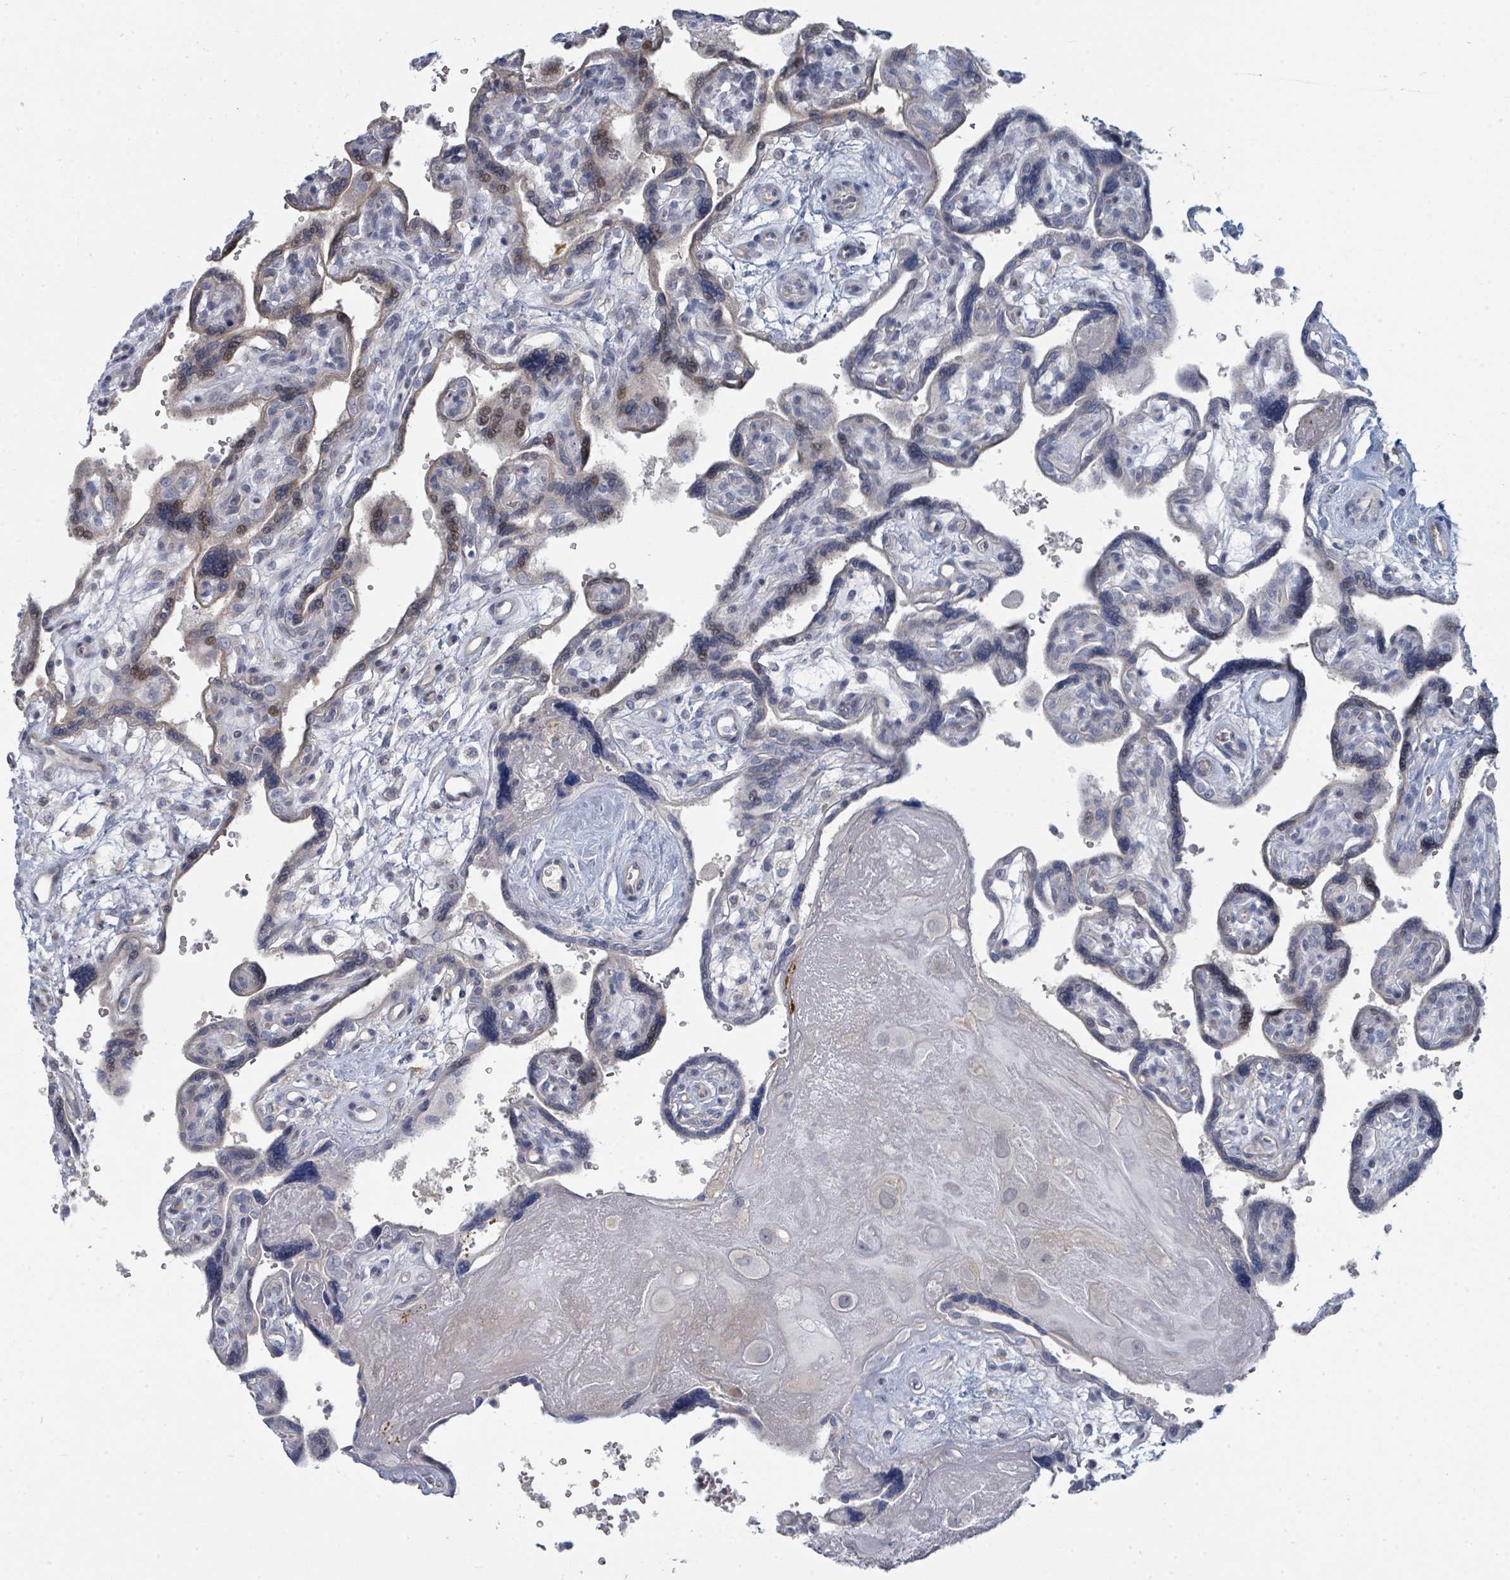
{"staining": {"intensity": "negative", "quantity": "none", "location": "none"}, "tissue": "placenta", "cell_type": "Decidual cells", "image_type": "normal", "snomed": [{"axis": "morphology", "description": "Normal tissue, NOS"}, {"axis": "topography", "description": "Placenta"}], "caption": "An image of placenta stained for a protein shows no brown staining in decidual cells. The staining was performed using DAB to visualize the protein expression in brown, while the nuclei were stained in blue with hematoxylin (Magnification: 20x).", "gene": "SLC25A45", "patient": {"sex": "female", "age": 39}}